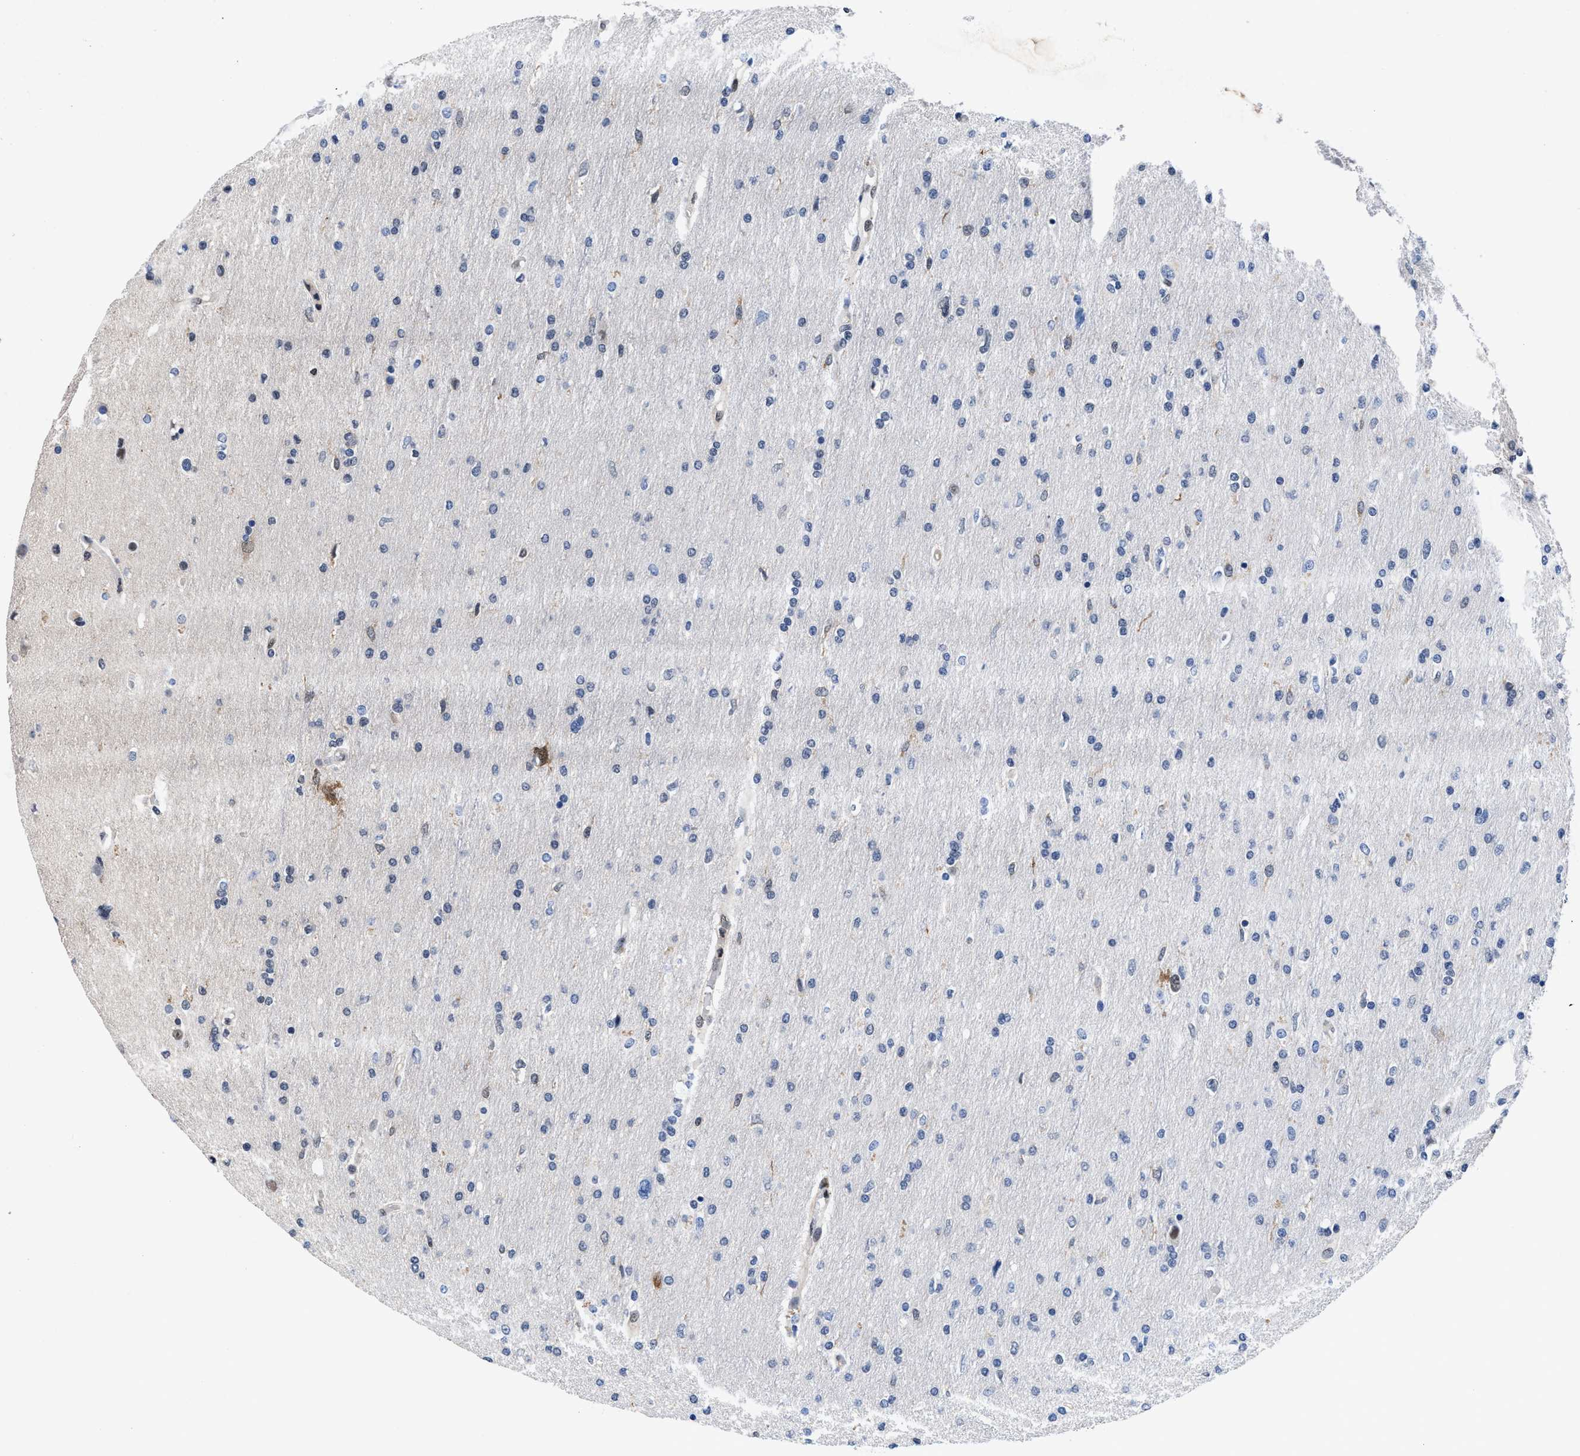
{"staining": {"intensity": "negative", "quantity": "none", "location": "none"}, "tissue": "glioma", "cell_type": "Tumor cells", "image_type": "cancer", "snomed": [{"axis": "morphology", "description": "Glioma, malignant, High grade"}, {"axis": "topography", "description": "Cerebral cortex"}], "caption": "This image is of malignant high-grade glioma stained with IHC to label a protein in brown with the nuclei are counter-stained blue. There is no expression in tumor cells. (Immunohistochemistry, brightfield microscopy, high magnification).", "gene": "ACLY", "patient": {"sex": "female", "age": 36}}